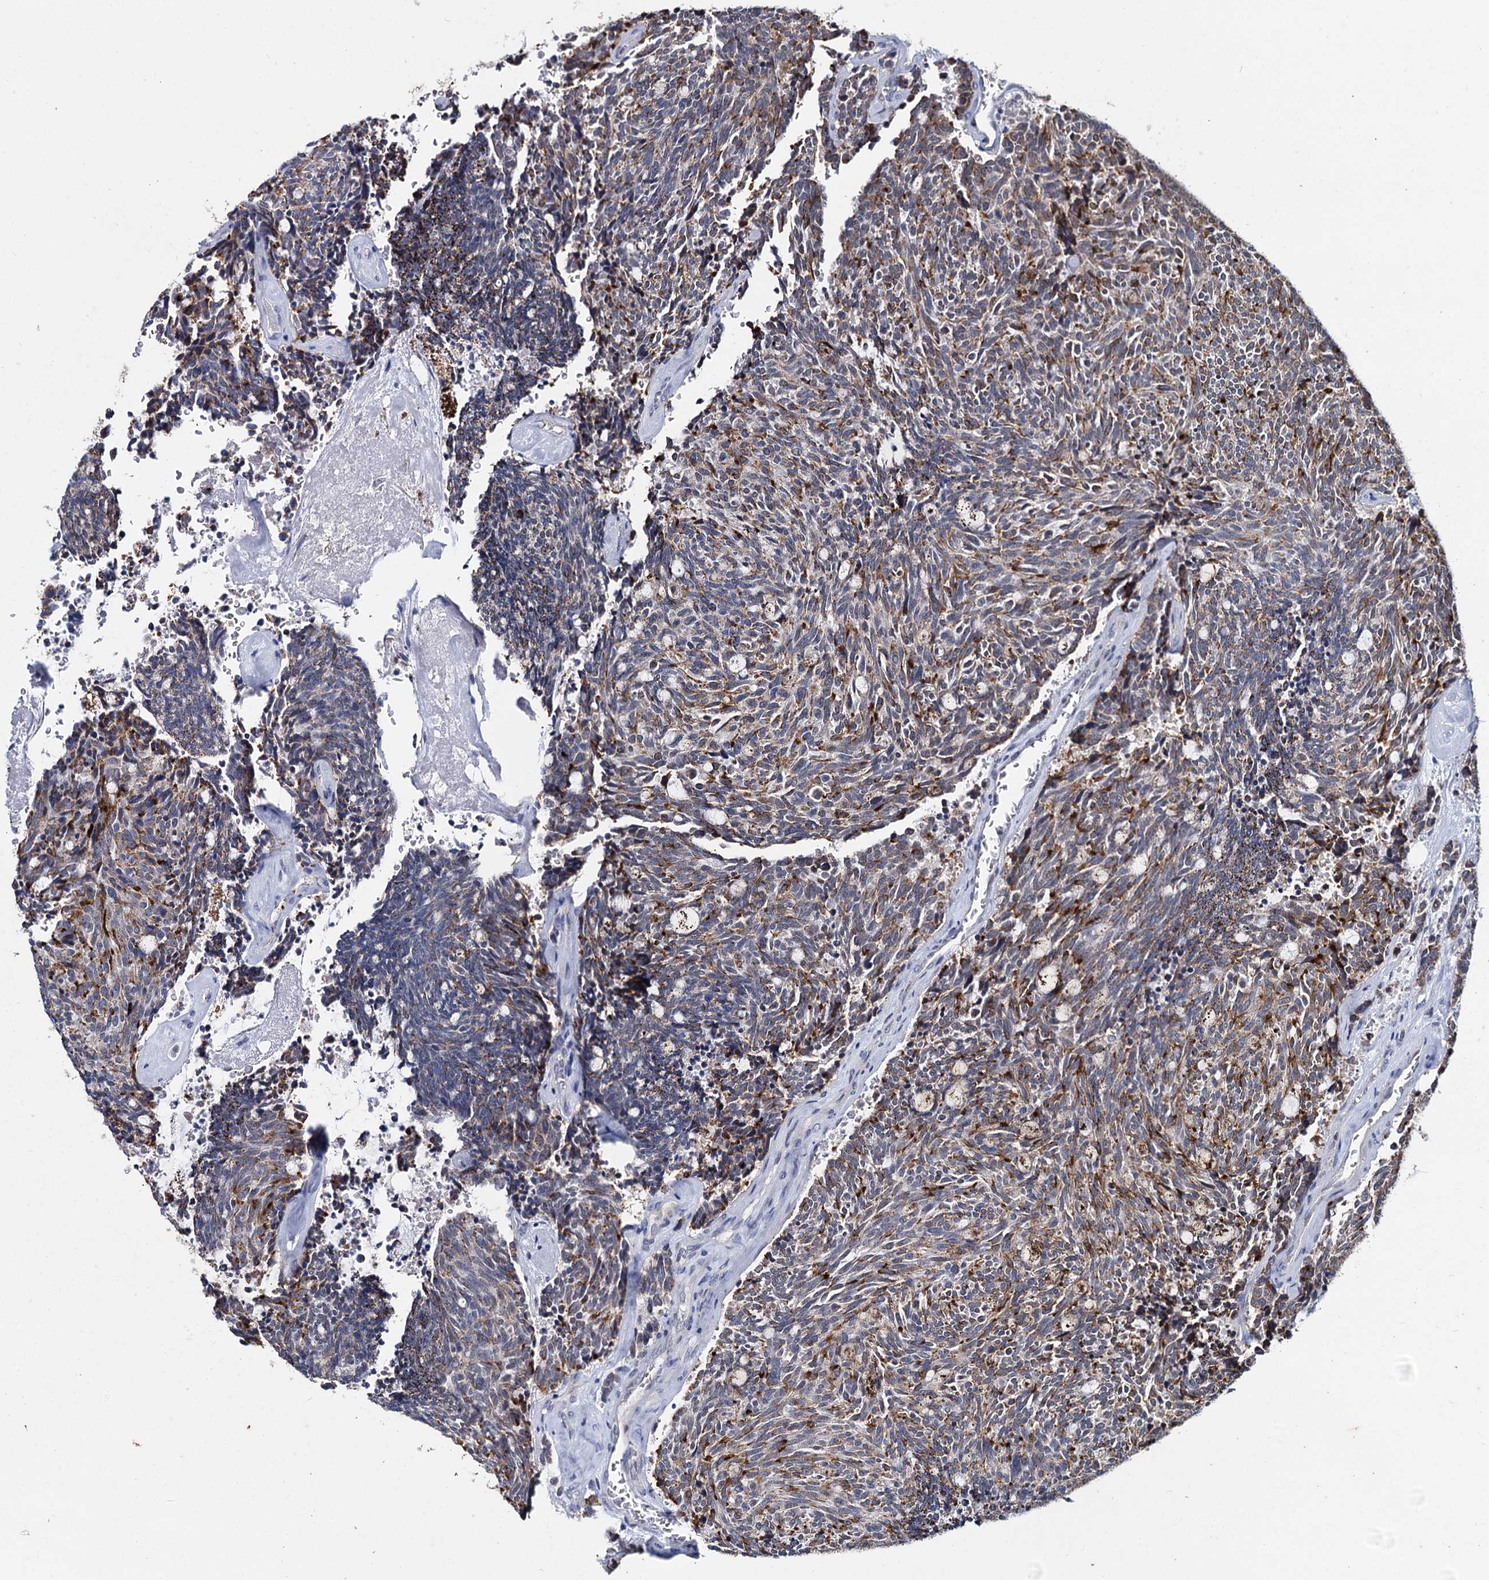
{"staining": {"intensity": "moderate", "quantity": "<25%", "location": "cytoplasmic/membranous"}, "tissue": "carcinoid", "cell_type": "Tumor cells", "image_type": "cancer", "snomed": [{"axis": "morphology", "description": "Carcinoid, malignant, NOS"}, {"axis": "topography", "description": "Pancreas"}], "caption": "The image demonstrates immunohistochemical staining of malignant carcinoid. There is moderate cytoplasmic/membranous positivity is identified in approximately <25% of tumor cells.", "gene": "RPUSD4", "patient": {"sex": "female", "age": 54}}